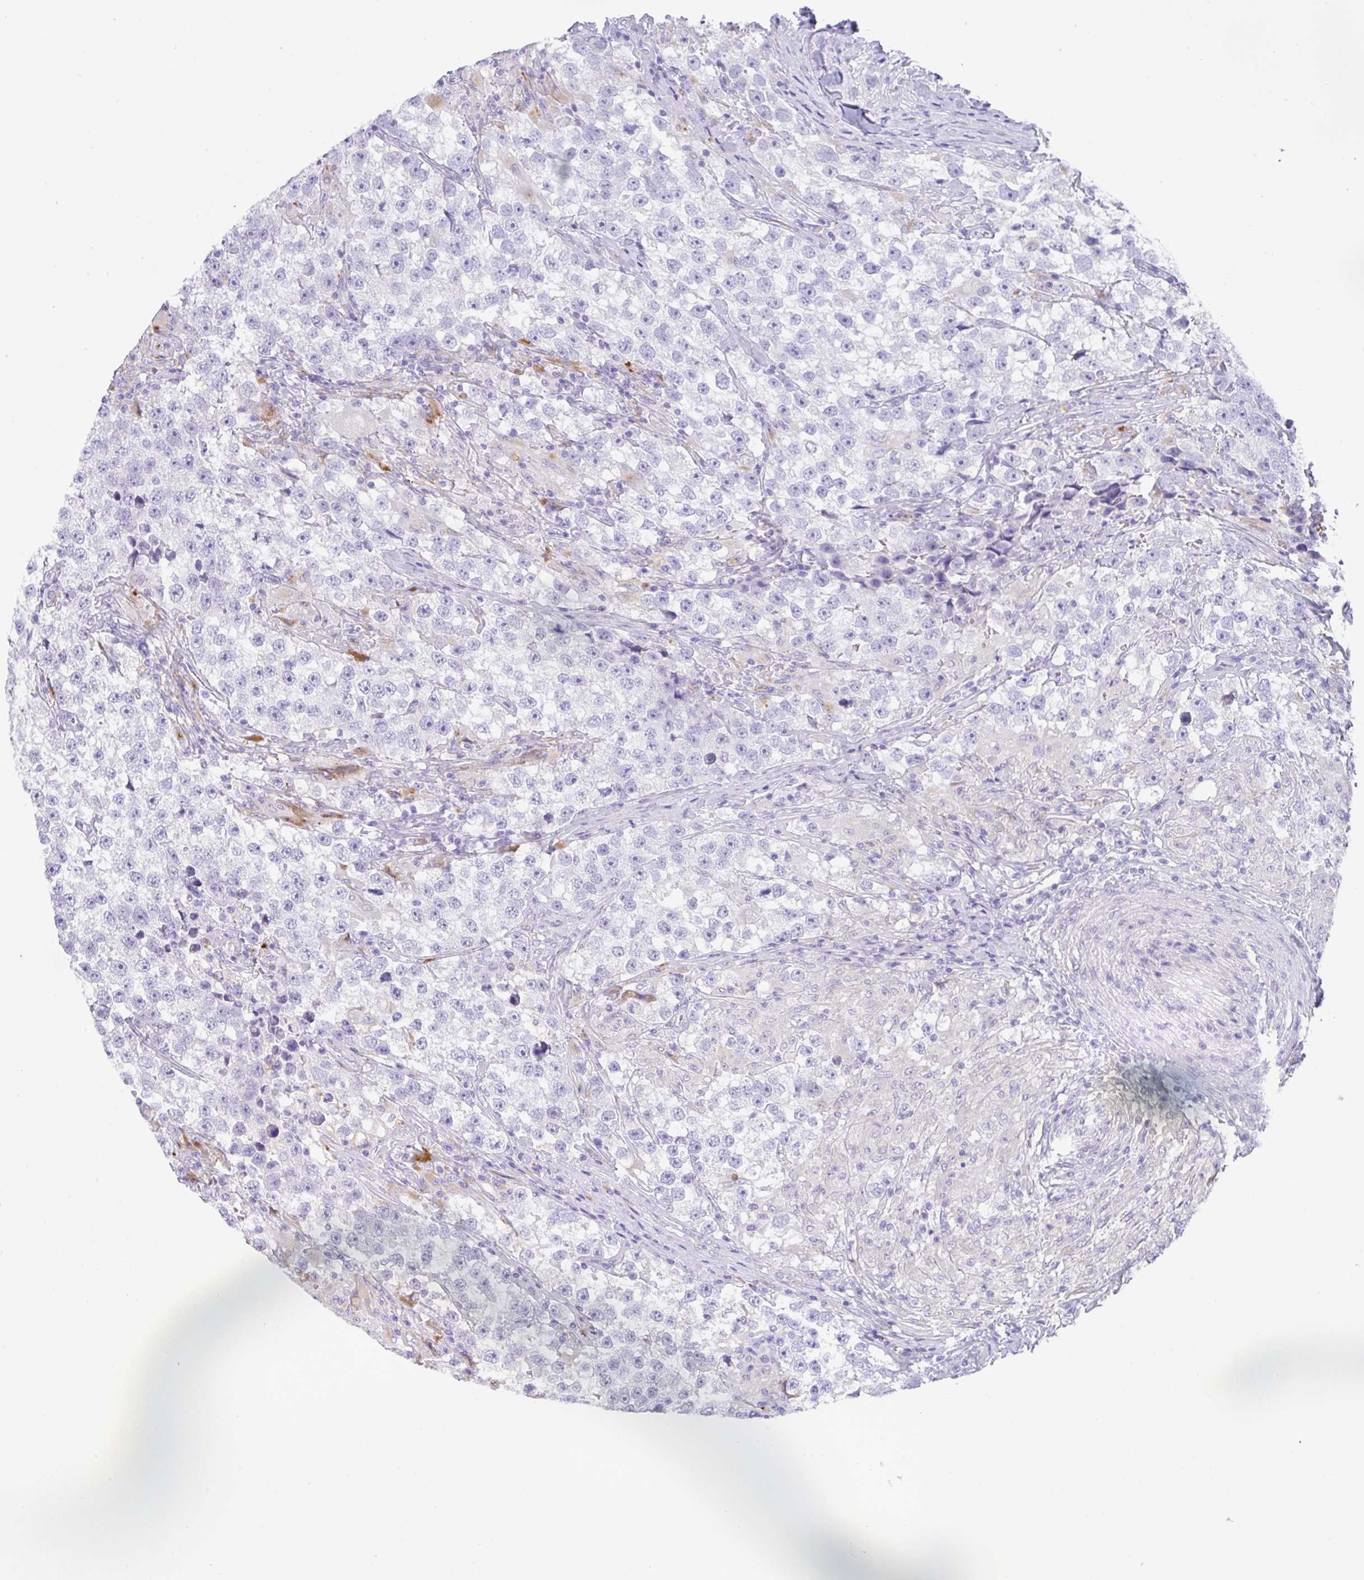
{"staining": {"intensity": "negative", "quantity": "none", "location": "none"}, "tissue": "testis cancer", "cell_type": "Tumor cells", "image_type": "cancer", "snomed": [{"axis": "morphology", "description": "Seminoma, NOS"}, {"axis": "topography", "description": "Testis"}], "caption": "There is no significant staining in tumor cells of testis cancer (seminoma).", "gene": "TRAF4", "patient": {"sex": "male", "age": 46}}